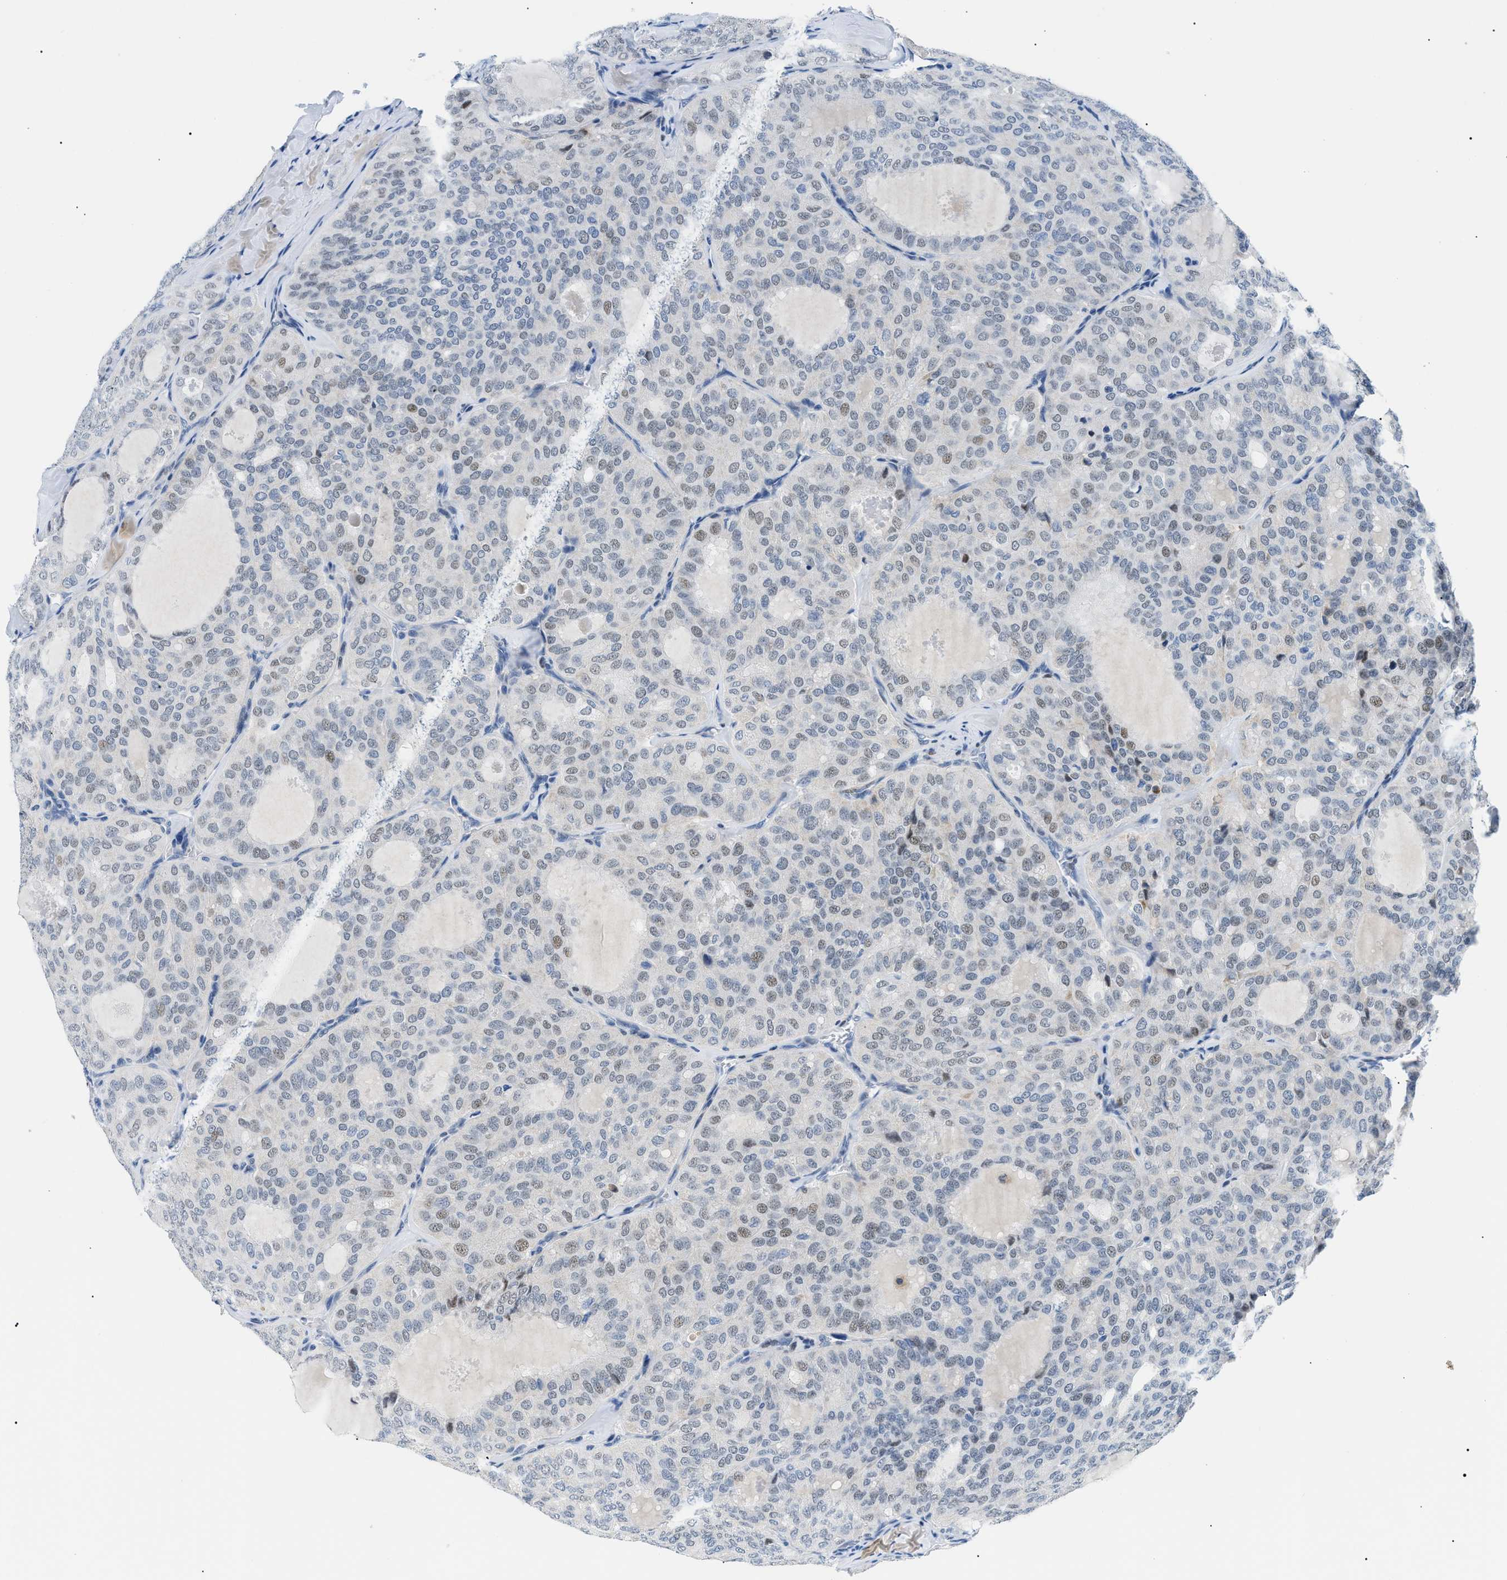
{"staining": {"intensity": "weak", "quantity": "25%-75%", "location": "nuclear"}, "tissue": "thyroid cancer", "cell_type": "Tumor cells", "image_type": "cancer", "snomed": [{"axis": "morphology", "description": "Follicular adenoma carcinoma, NOS"}, {"axis": "topography", "description": "Thyroid gland"}], "caption": "This histopathology image demonstrates IHC staining of thyroid cancer, with low weak nuclear positivity in about 25%-75% of tumor cells.", "gene": "SMARCC1", "patient": {"sex": "male", "age": 75}}